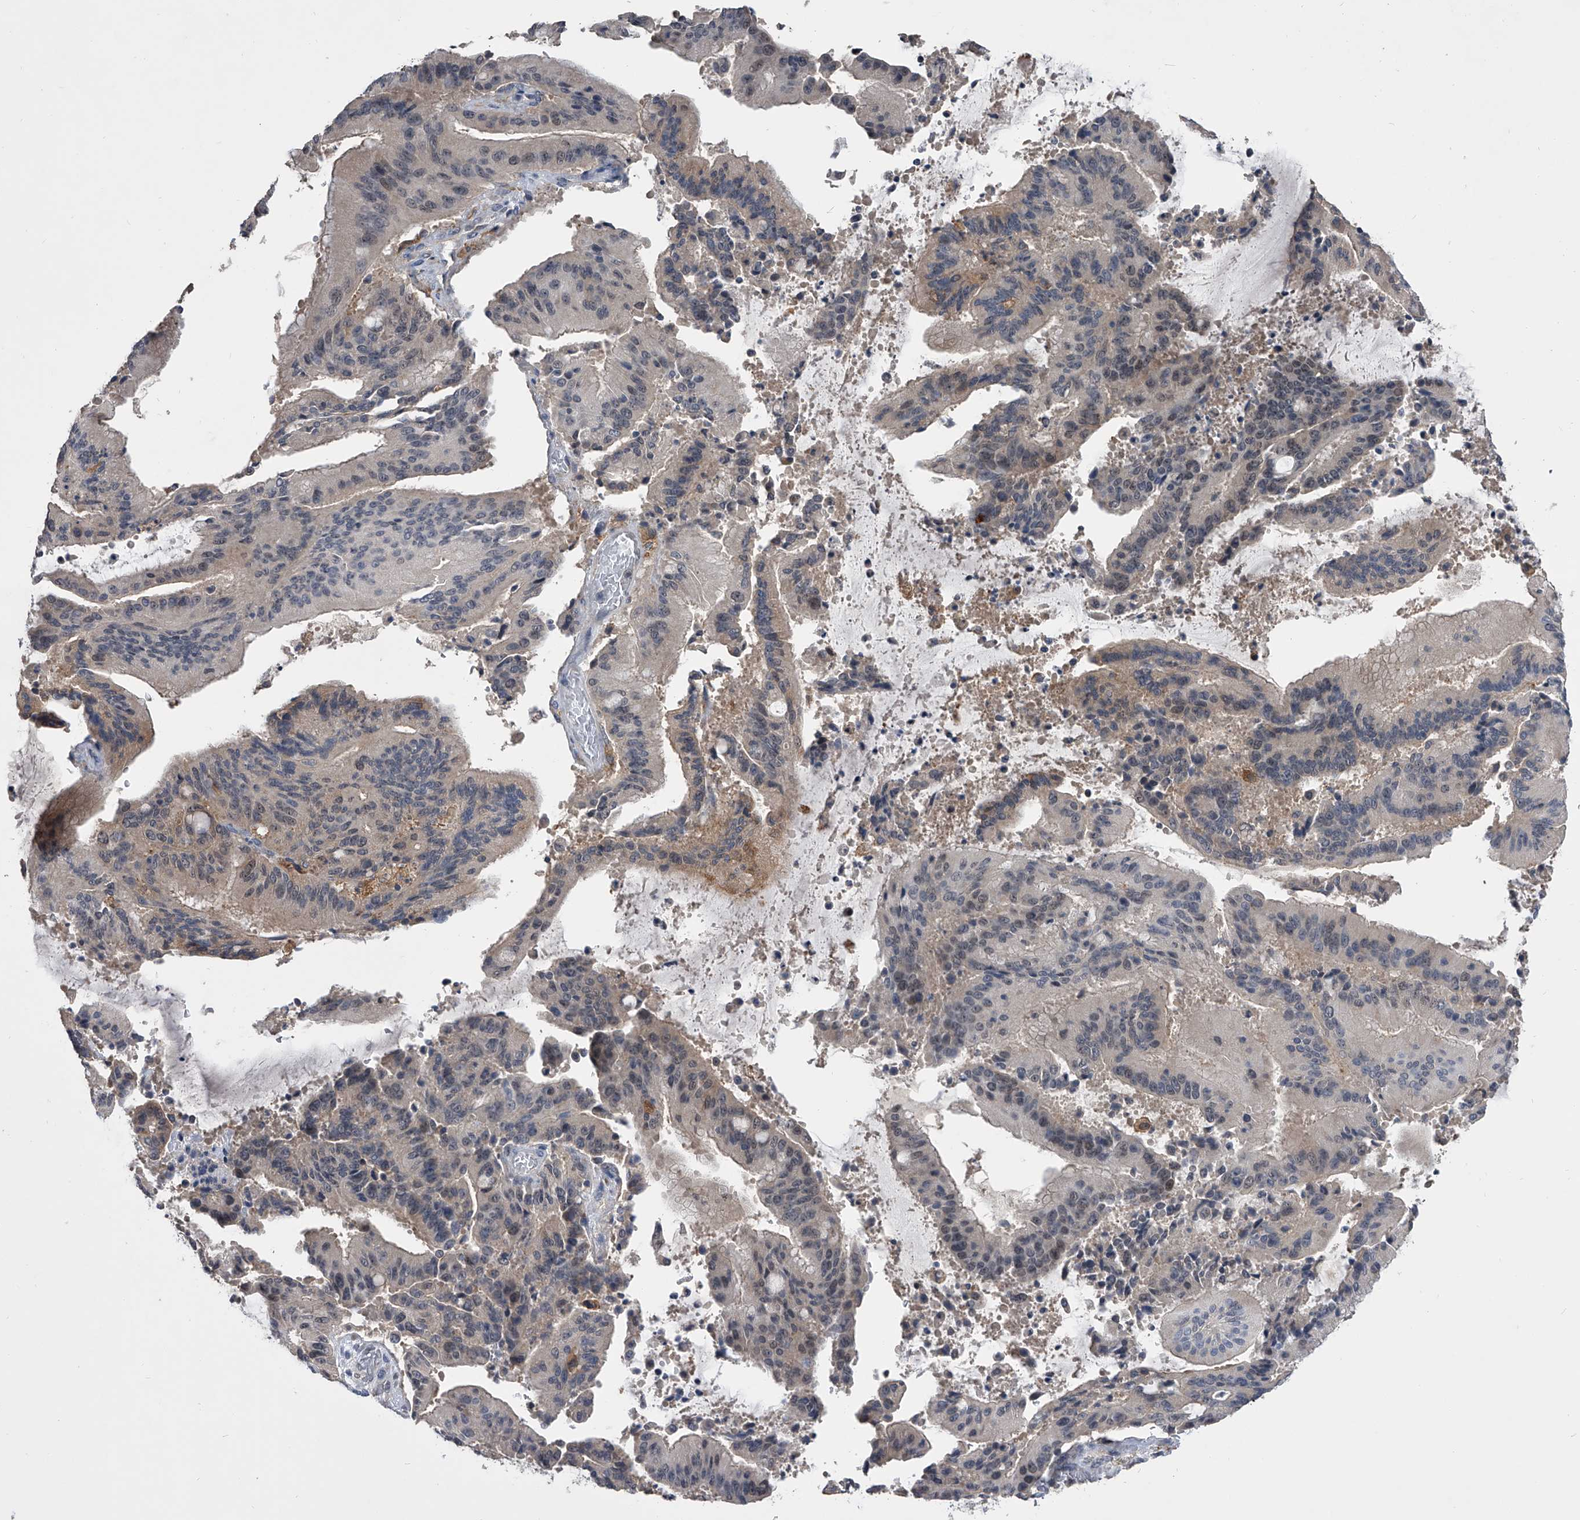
{"staining": {"intensity": "weak", "quantity": "<25%", "location": "cytoplasmic/membranous"}, "tissue": "liver cancer", "cell_type": "Tumor cells", "image_type": "cancer", "snomed": [{"axis": "morphology", "description": "Normal tissue, NOS"}, {"axis": "morphology", "description": "Cholangiocarcinoma"}, {"axis": "topography", "description": "Liver"}, {"axis": "topography", "description": "Peripheral nerve tissue"}], "caption": "Tumor cells are negative for protein expression in human liver cancer (cholangiocarcinoma).", "gene": "MAP4K3", "patient": {"sex": "female", "age": 73}}